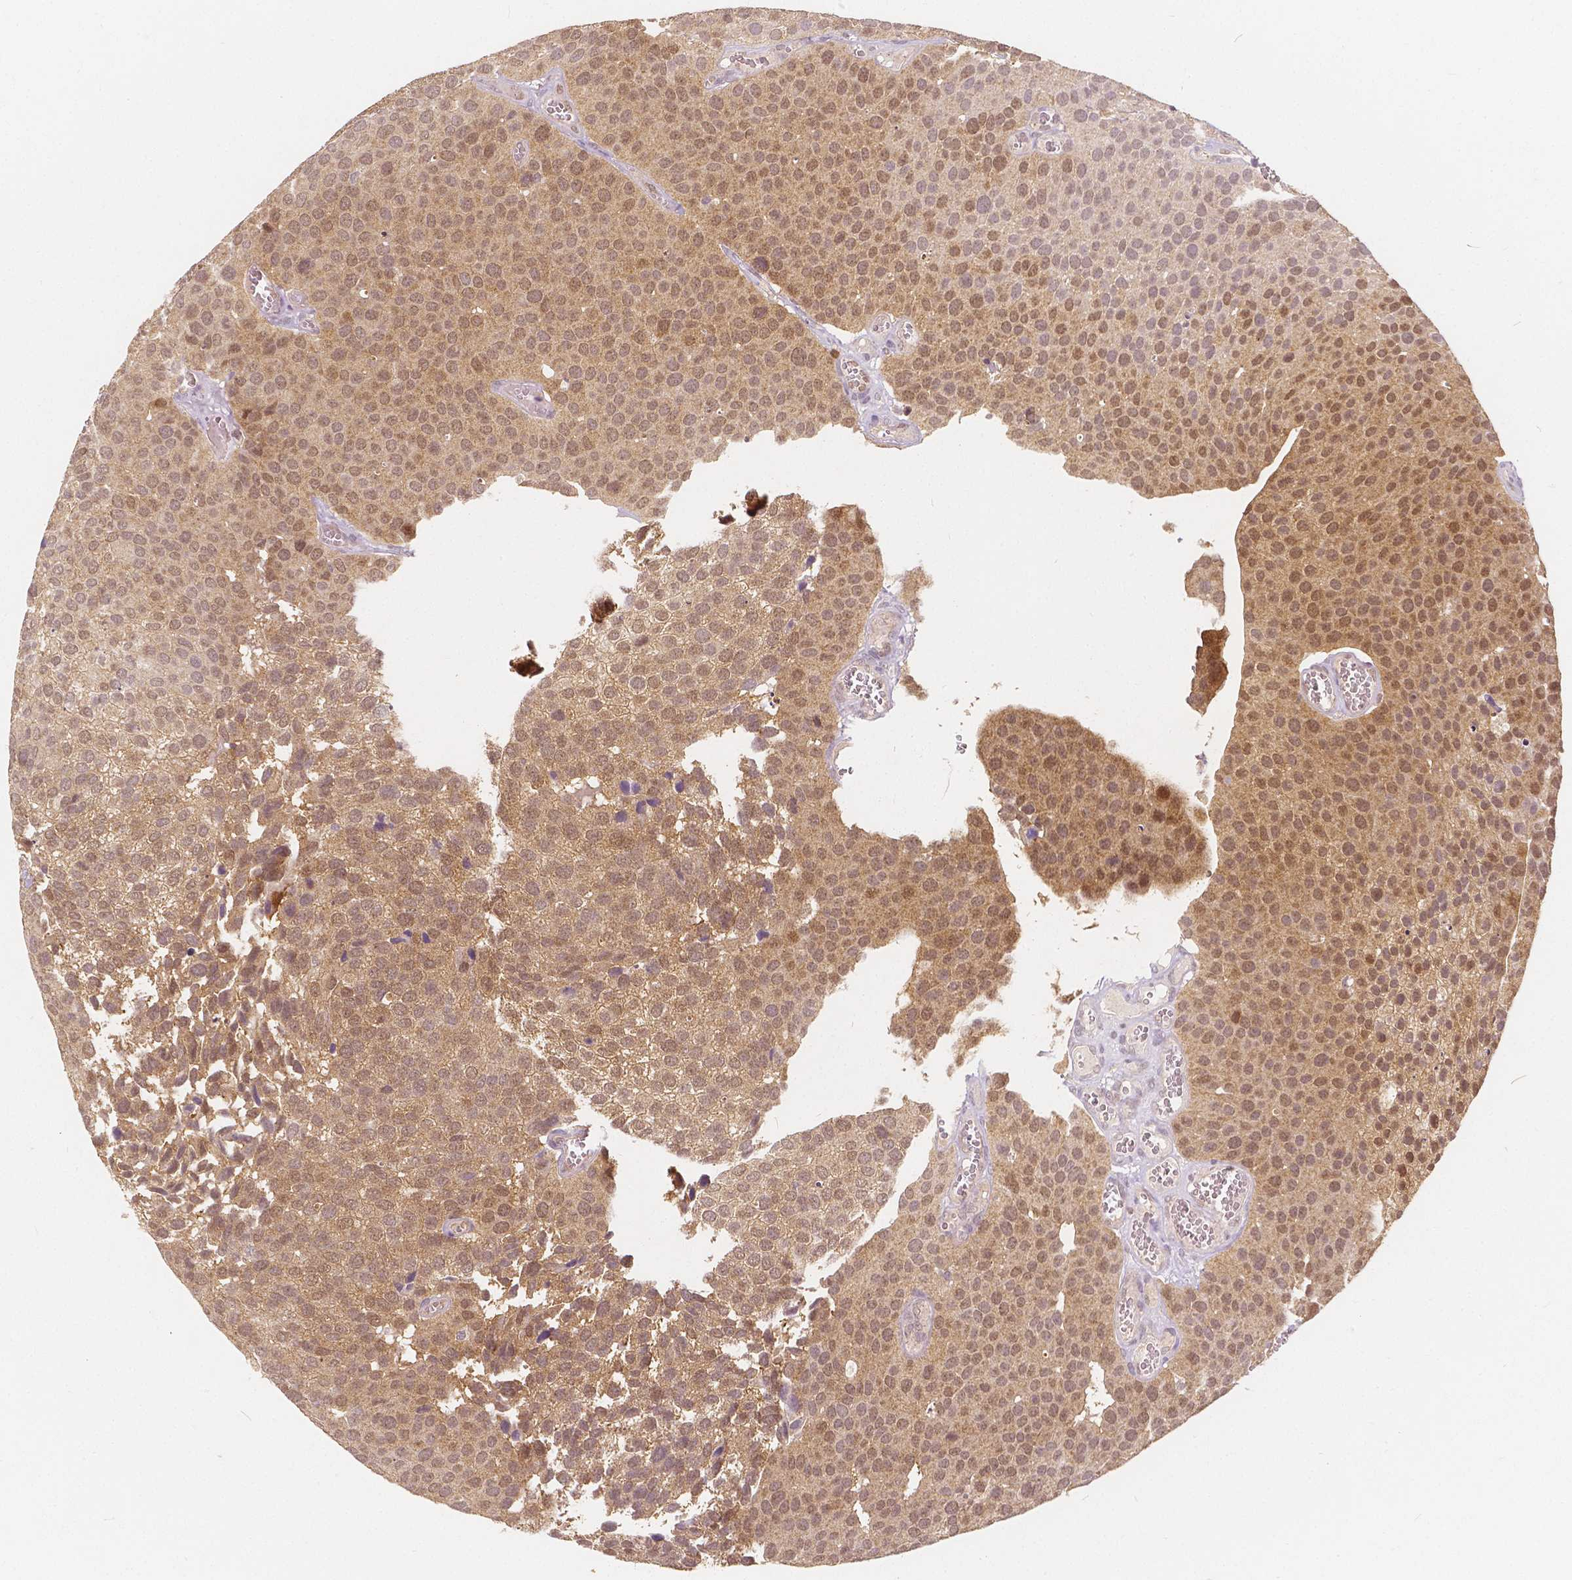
{"staining": {"intensity": "moderate", "quantity": "25%-75%", "location": "cytoplasmic/membranous,nuclear"}, "tissue": "urothelial cancer", "cell_type": "Tumor cells", "image_type": "cancer", "snomed": [{"axis": "morphology", "description": "Urothelial carcinoma, Low grade"}, {"axis": "topography", "description": "Urinary bladder"}], "caption": "An IHC micrograph of neoplastic tissue is shown. Protein staining in brown highlights moderate cytoplasmic/membranous and nuclear positivity in urothelial cancer within tumor cells. (DAB (3,3'-diaminobenzidine) IHC, brown staining for protein, blue staining for nuclei).", "gene": "NAPRT", "patient": {"sex": "female", "age": 69}}